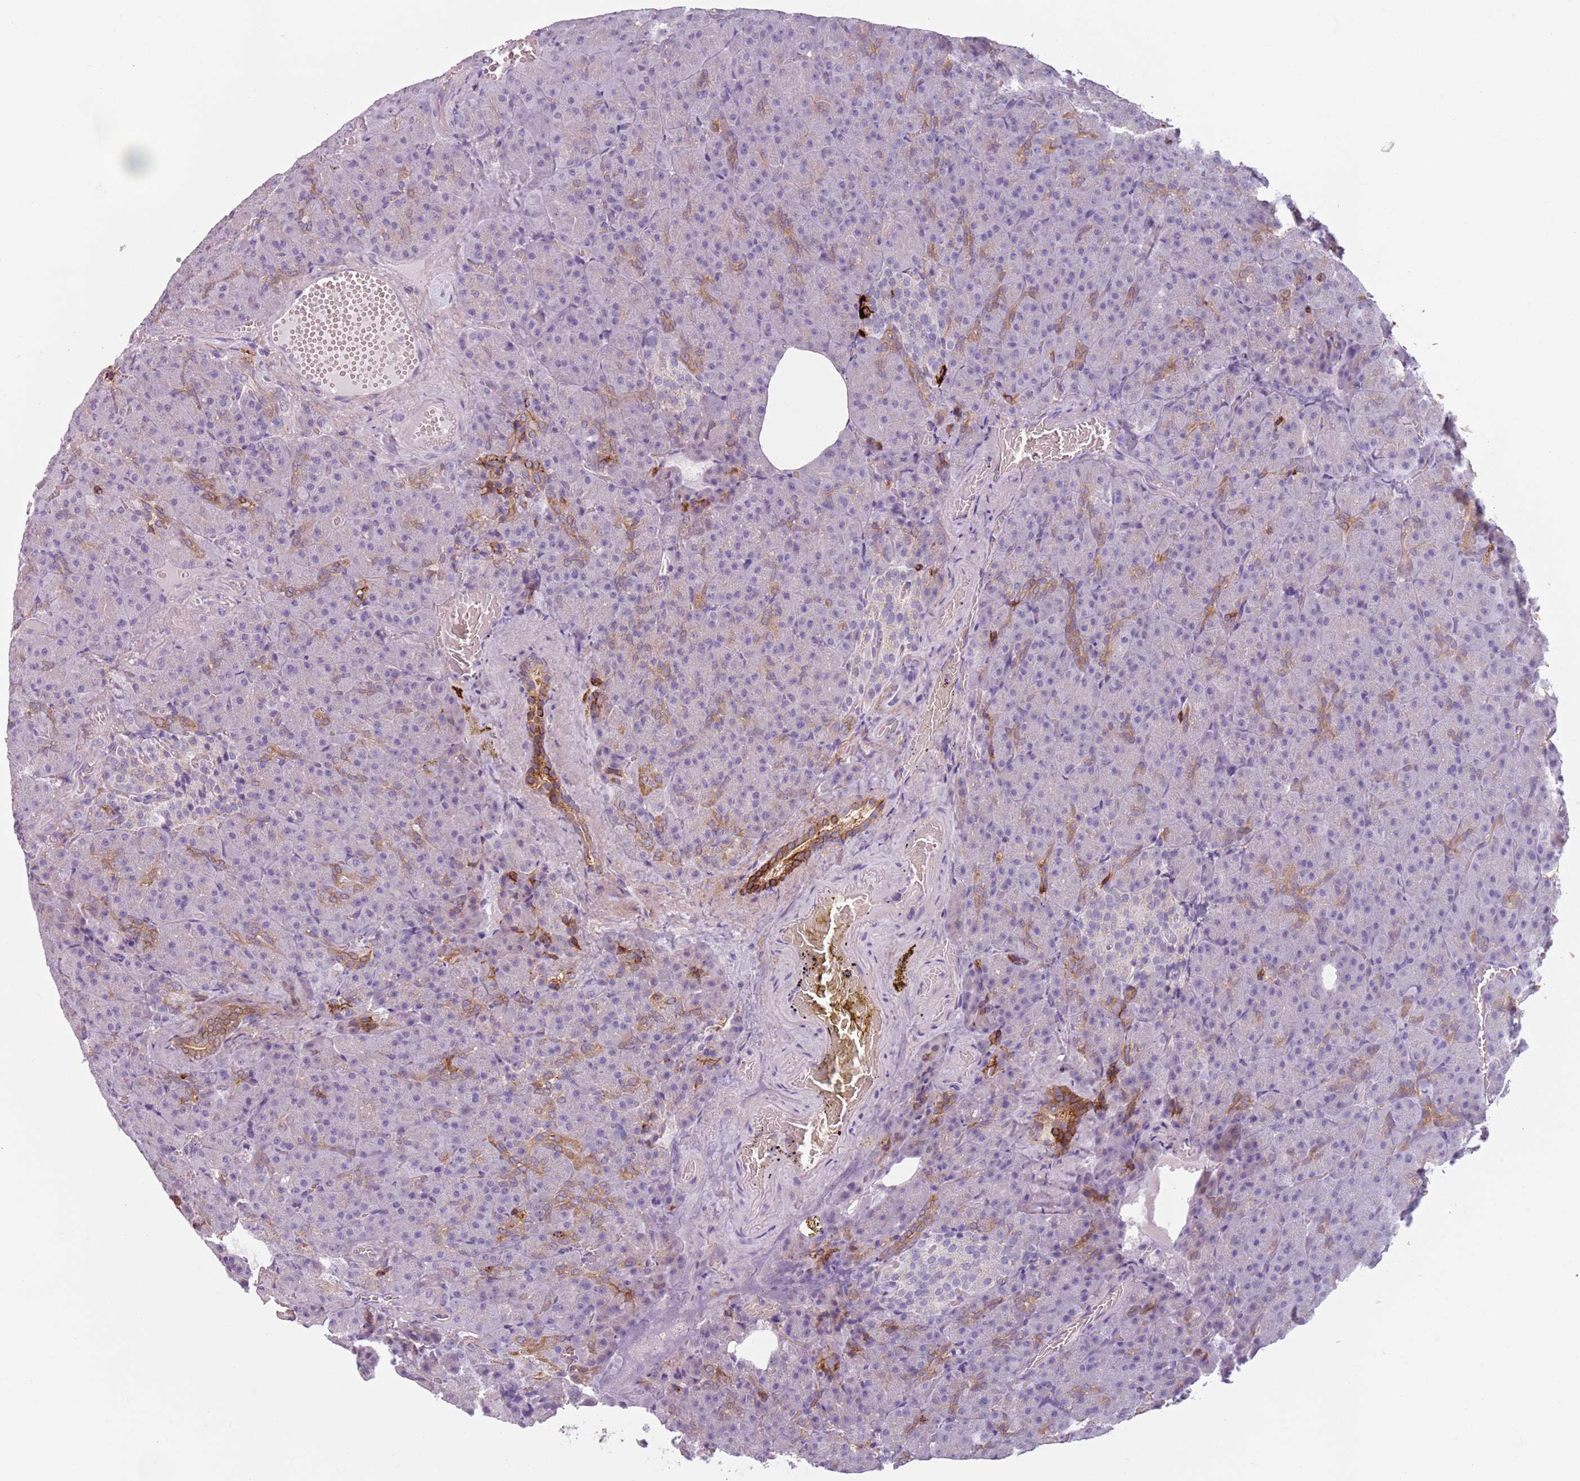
{"staining": {"intensity": "strong", "quantity": "<25%", "location": "cytoplasmic/membranous"}, "tissue": "pancreas", "cell_type": "Exocrine glandular cells", "image_type": "normal", "snomed": [{"axis": "morphology", "description": "Normal tissue, NOS"}, {"axis": "topography", "description": "Pancreas"}], "caption": "The image reveals a brown stain indicating the presence of a protein in the cytoplasmic/membranous of exocrine glandular cells in pancreas. The staining was performed using DAB, with brown indicating positive protein expression. Nuclei are stained blue with hematoxylin.", "gene": "MEGF8", "patient": {"sex": "female", "age": 74}}